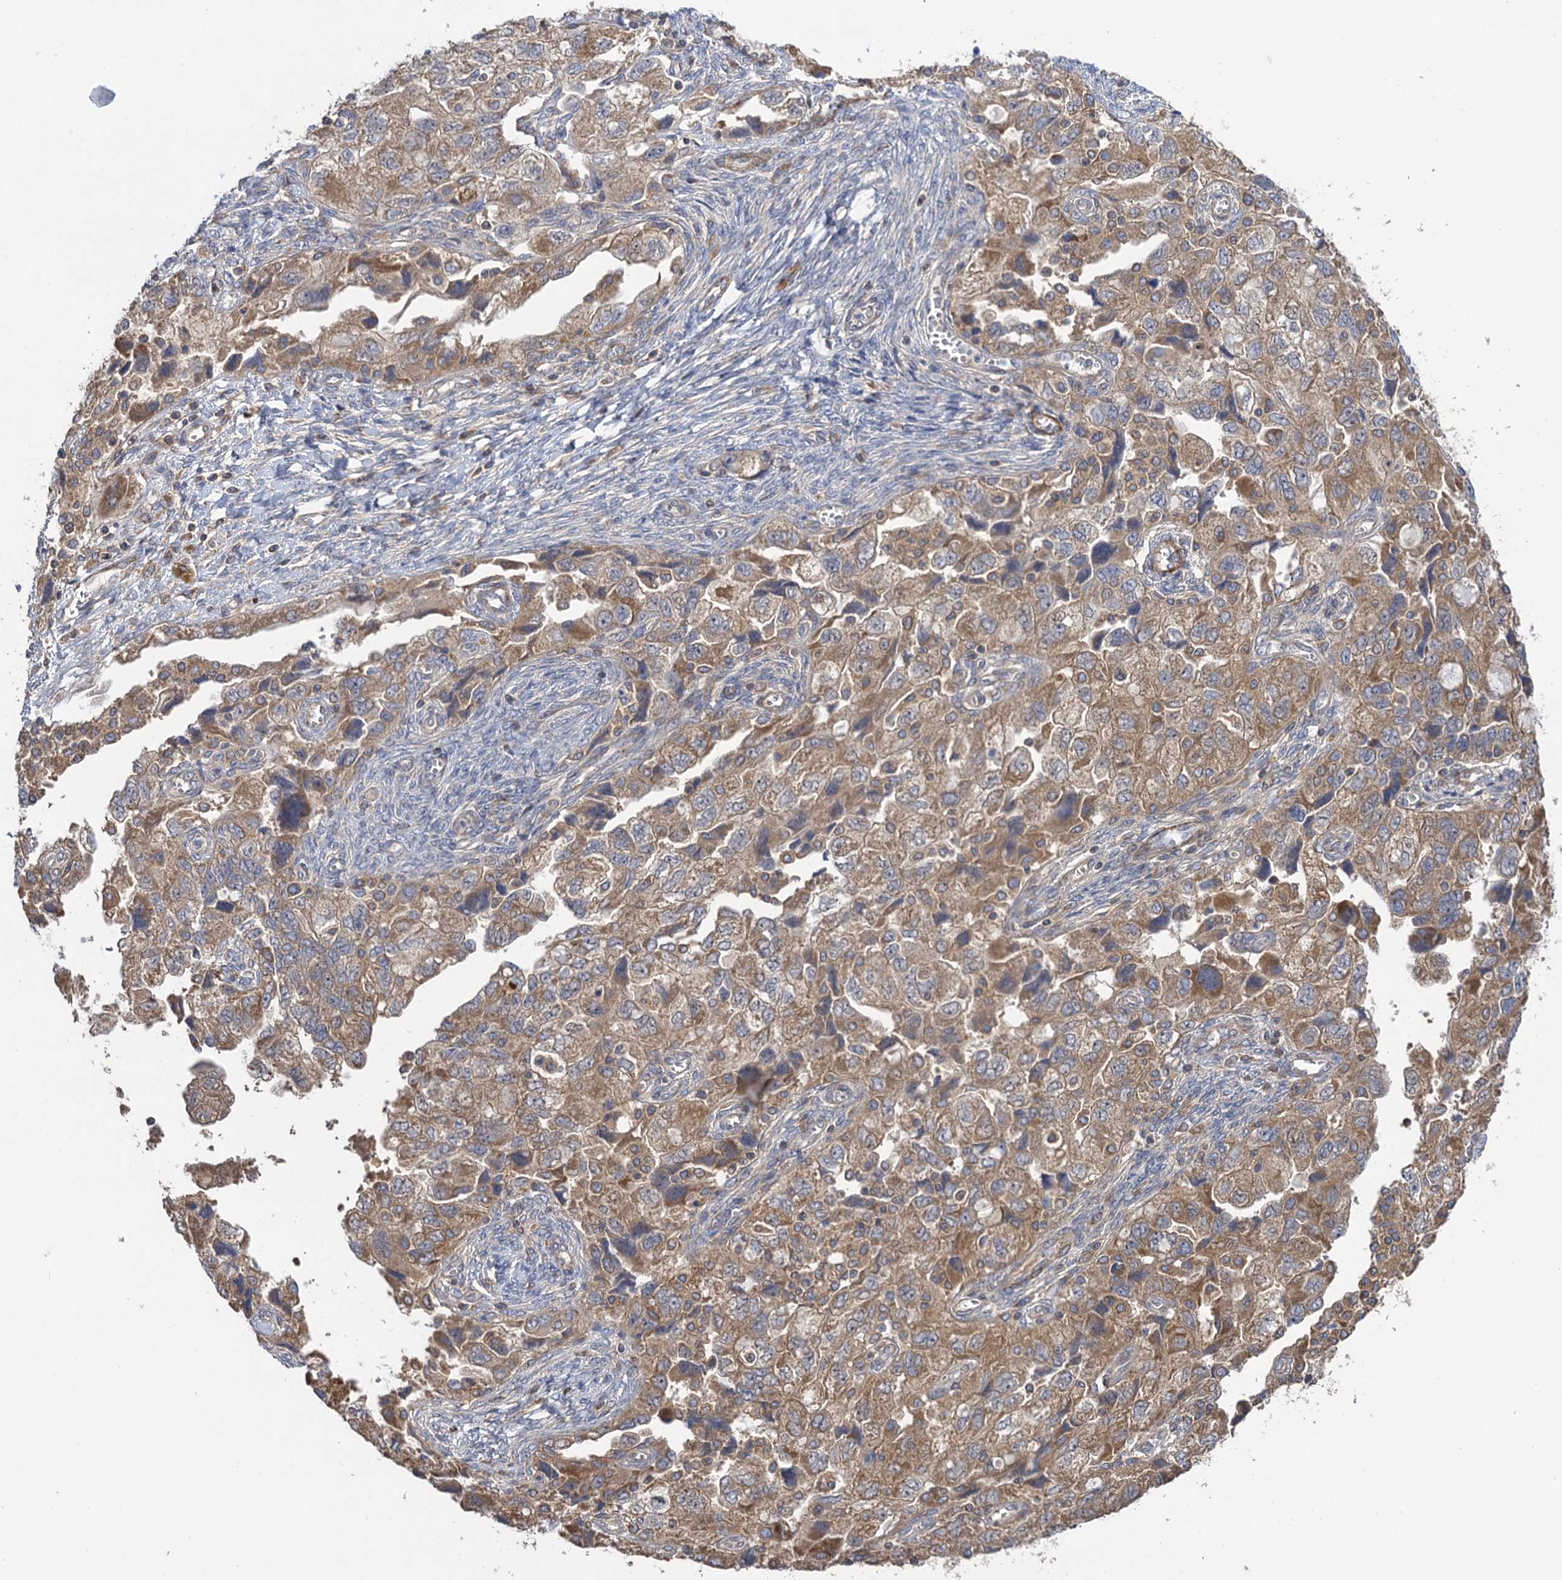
{"staining": {"intensity": "moderate", "quantity": ">75%", "location": "cytoplasmic/membranous"}, "tissue": "ovarian cancer", "cell_type": "Tumor cells", "image_type": "cancer", "snomed": [{"axis": "morphology", "description": "Carcinoma, NOS"}, {"axis": "morphology", "description": "Cystadenocarcinoma, serous, NOS"}, {"axis": "topography", "description": "Ovary"}], "caption": "Immunohistochemistry (IHC) of ovarian carcinoma displays medium levels of moderate cytoplasmic/membranous positivity in approximately >75% of tumor cells.", "gene": "WDR88", "patient": {"sex": "female", "age": 69}}